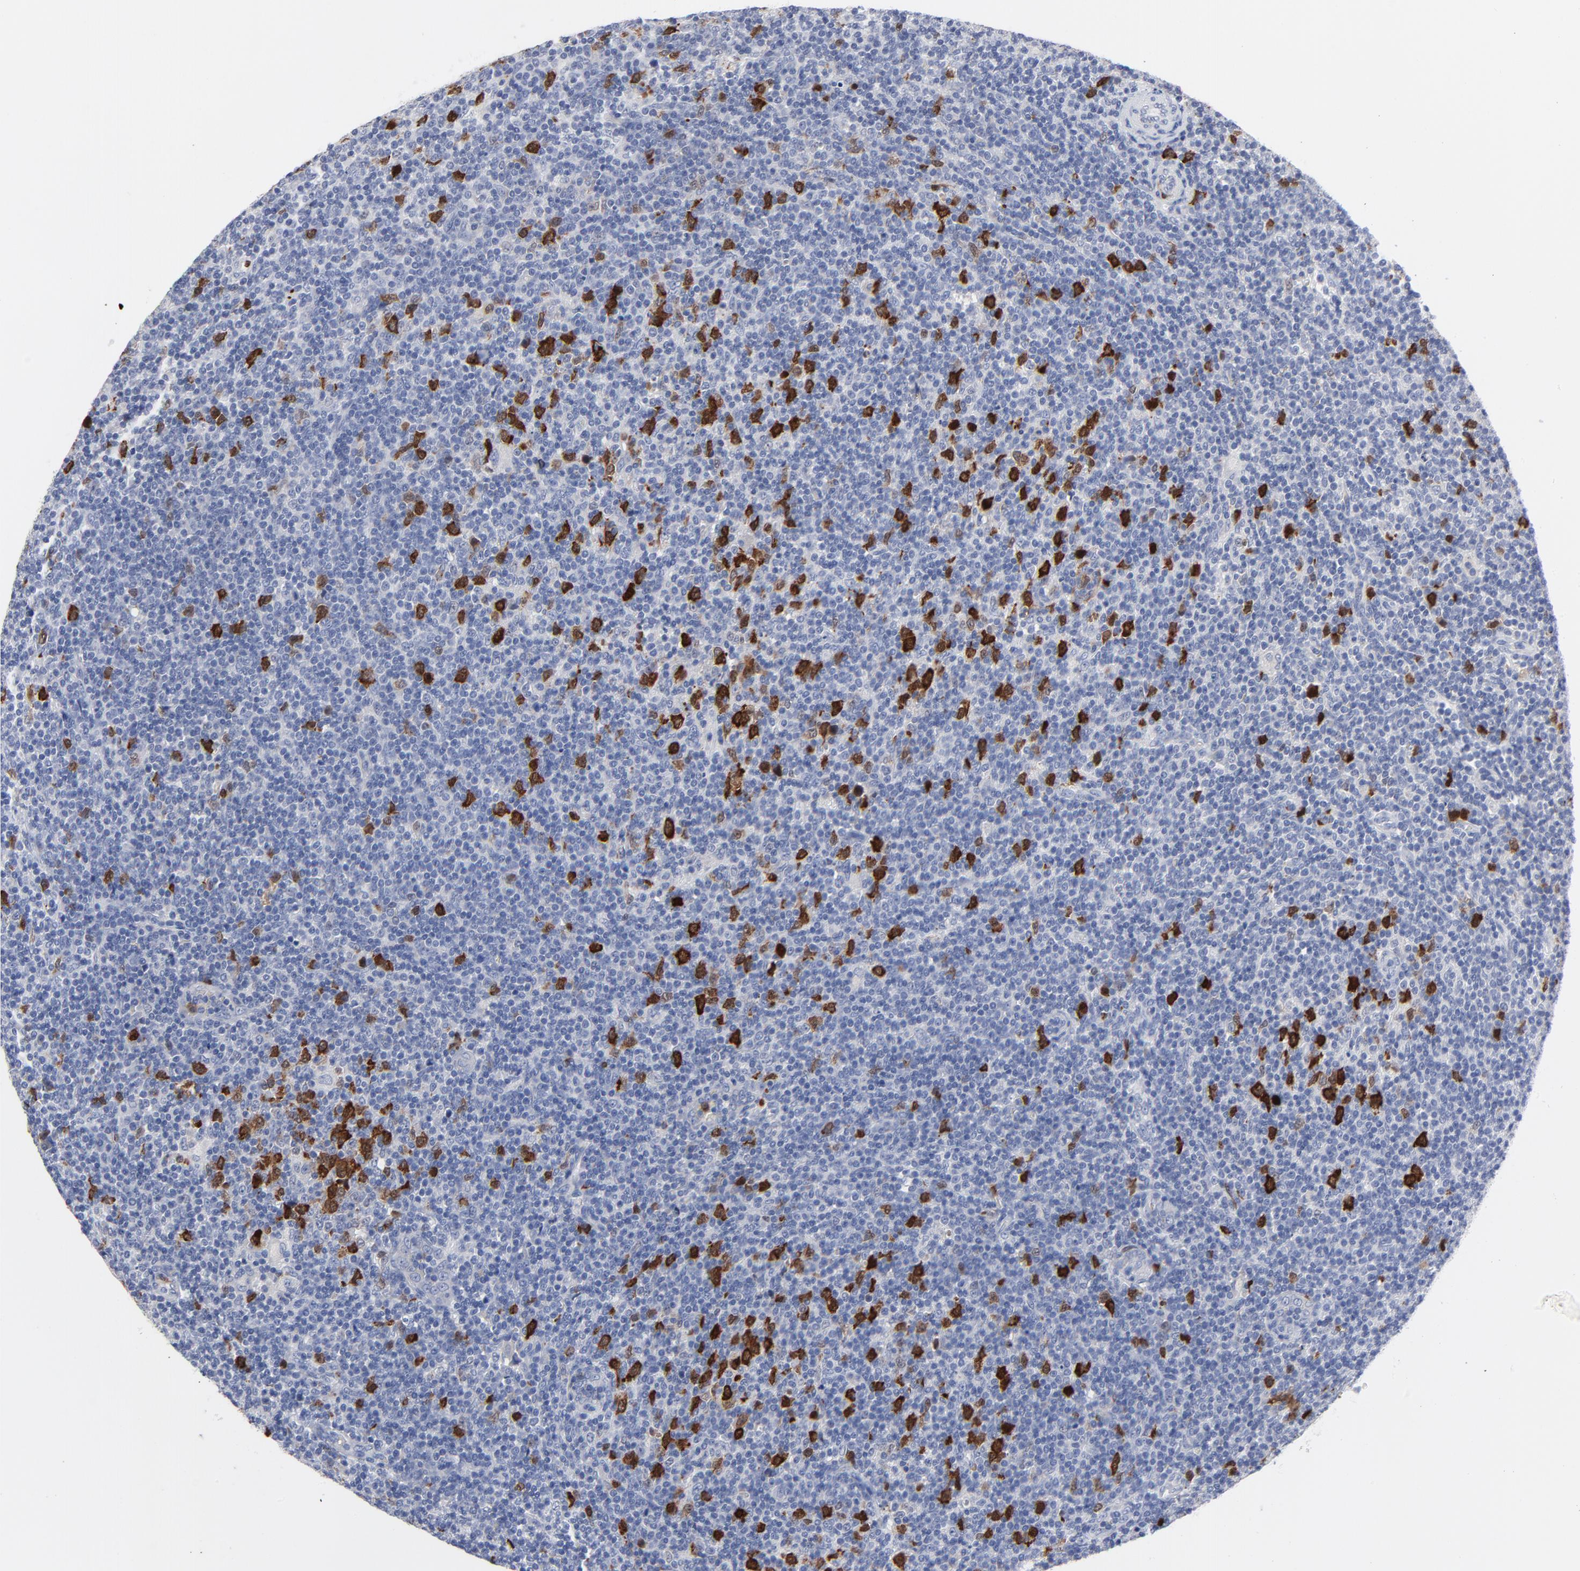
{"staining": {"intensity": "strong", "quantity": "<25%", "location": "cytoplasmic/membranous,nuclear"}, "tissue": "lymphoma", "cell_type": "Tumor cells", "image_type": "cancer", "snomed": [{"axis": "morphology", "description": "Malignant lymphoma, non-Hodgkin's type, Low grade"}, {"axis": "topography", "description": "Lymph node"}], "caption": "The photomicrograph exhibits staining of lymphoma, revealing strong cytoplasmic/membranous and nuclear protein expression (brown color) within tumor cells.", "gene": "CDK1", "patient": {"sex": "male", "age": 70}}